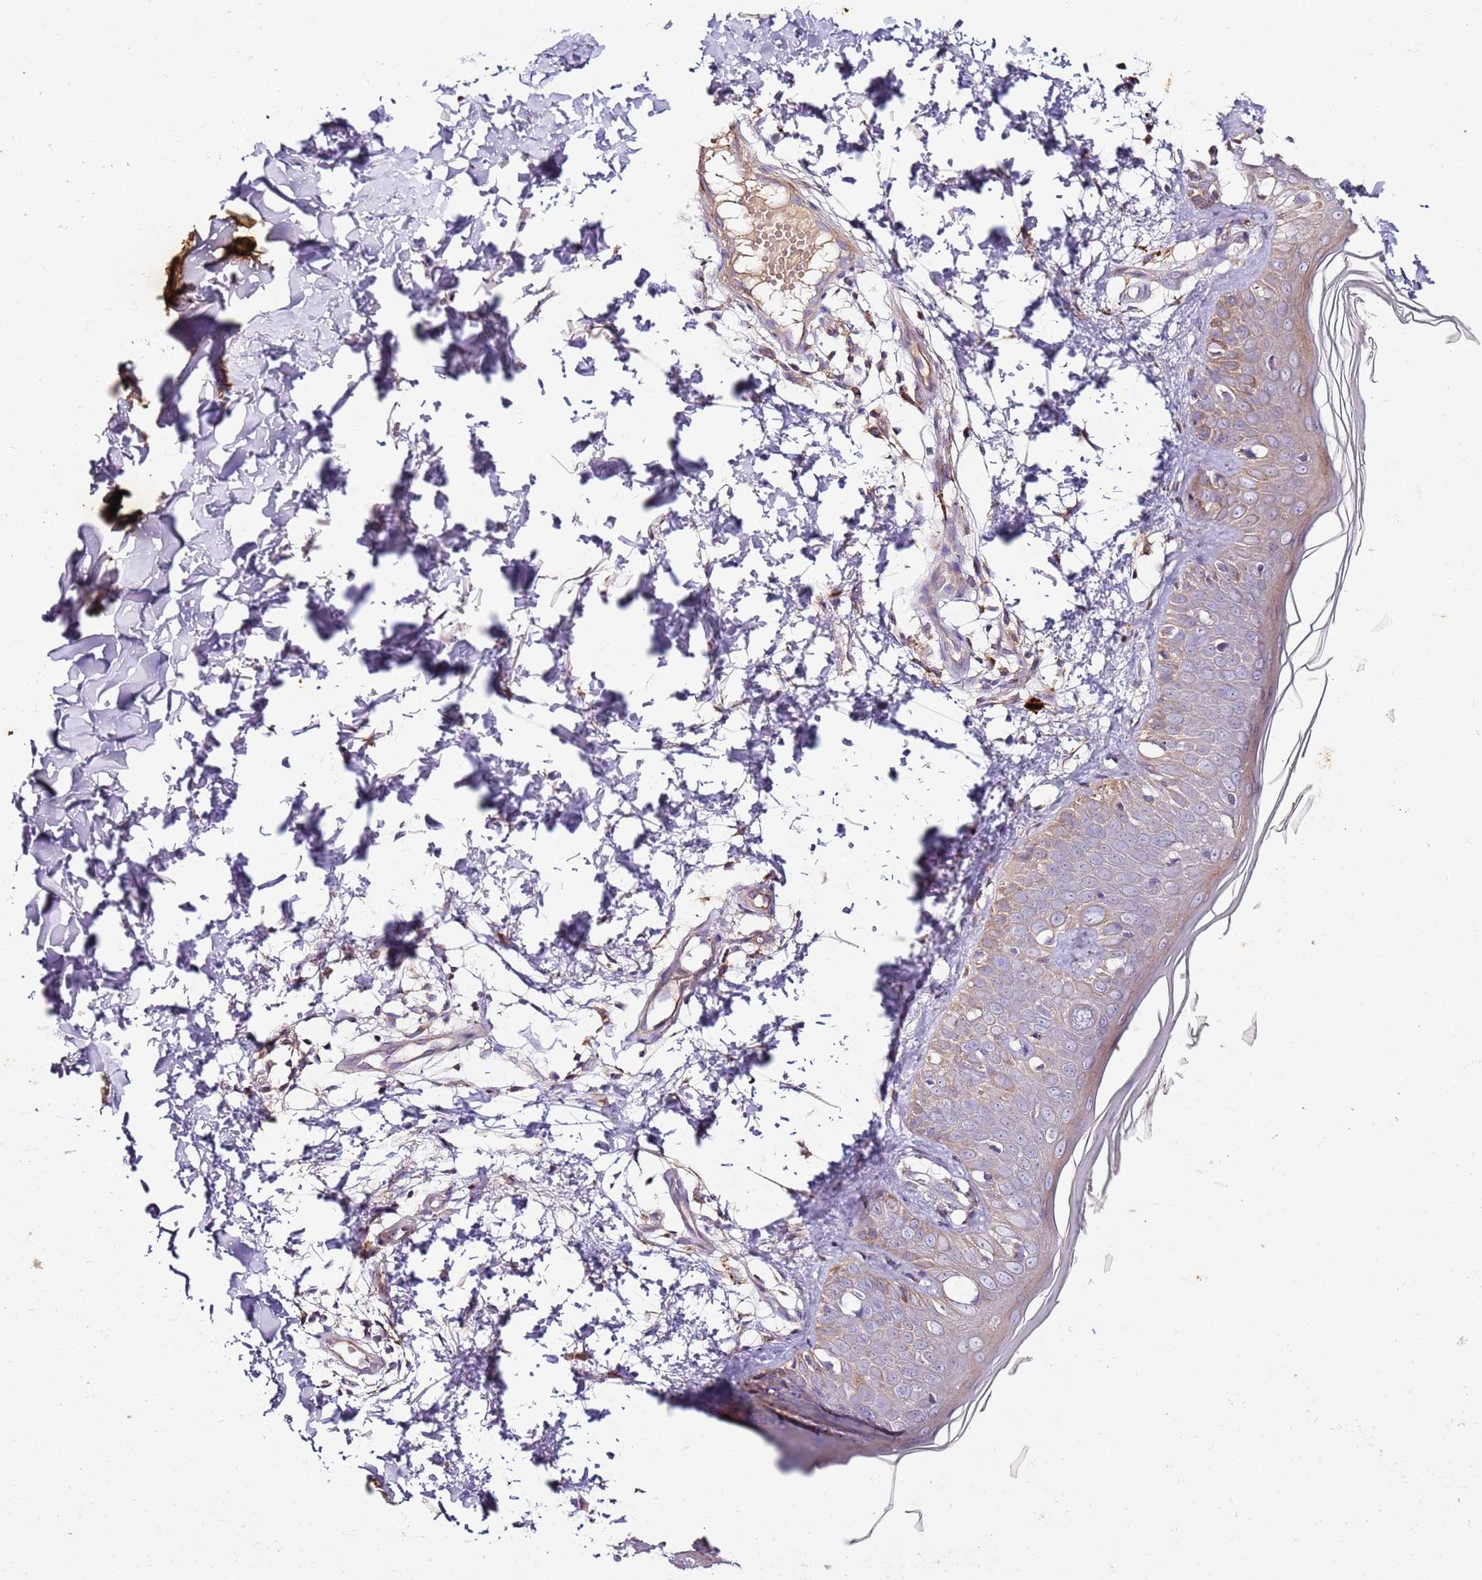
{"staining": {"intensity": "moderate", "quantity": "<25%", "location": "cytoplasmic/membranous"}, "tissue": "skin", "cell_type": "Fibroblasts", "image_type": "normal", "snomed": [{"axis": "morphology", "description": "Normal tissue, NOS"}, {"axis": "topography", "description": "Skin"}], "caption": "Immunohistochemistry micrograph of normal skin: human skin stained using IHC shows low levels of moderate protein expression localized specifically in the cytoplasmic/membranous of fibroblasts, appearing as a cytoplasmic/membranous brown color.", "gene": "KRTAP21", "patient": {"sex": "male", "age": 37}}